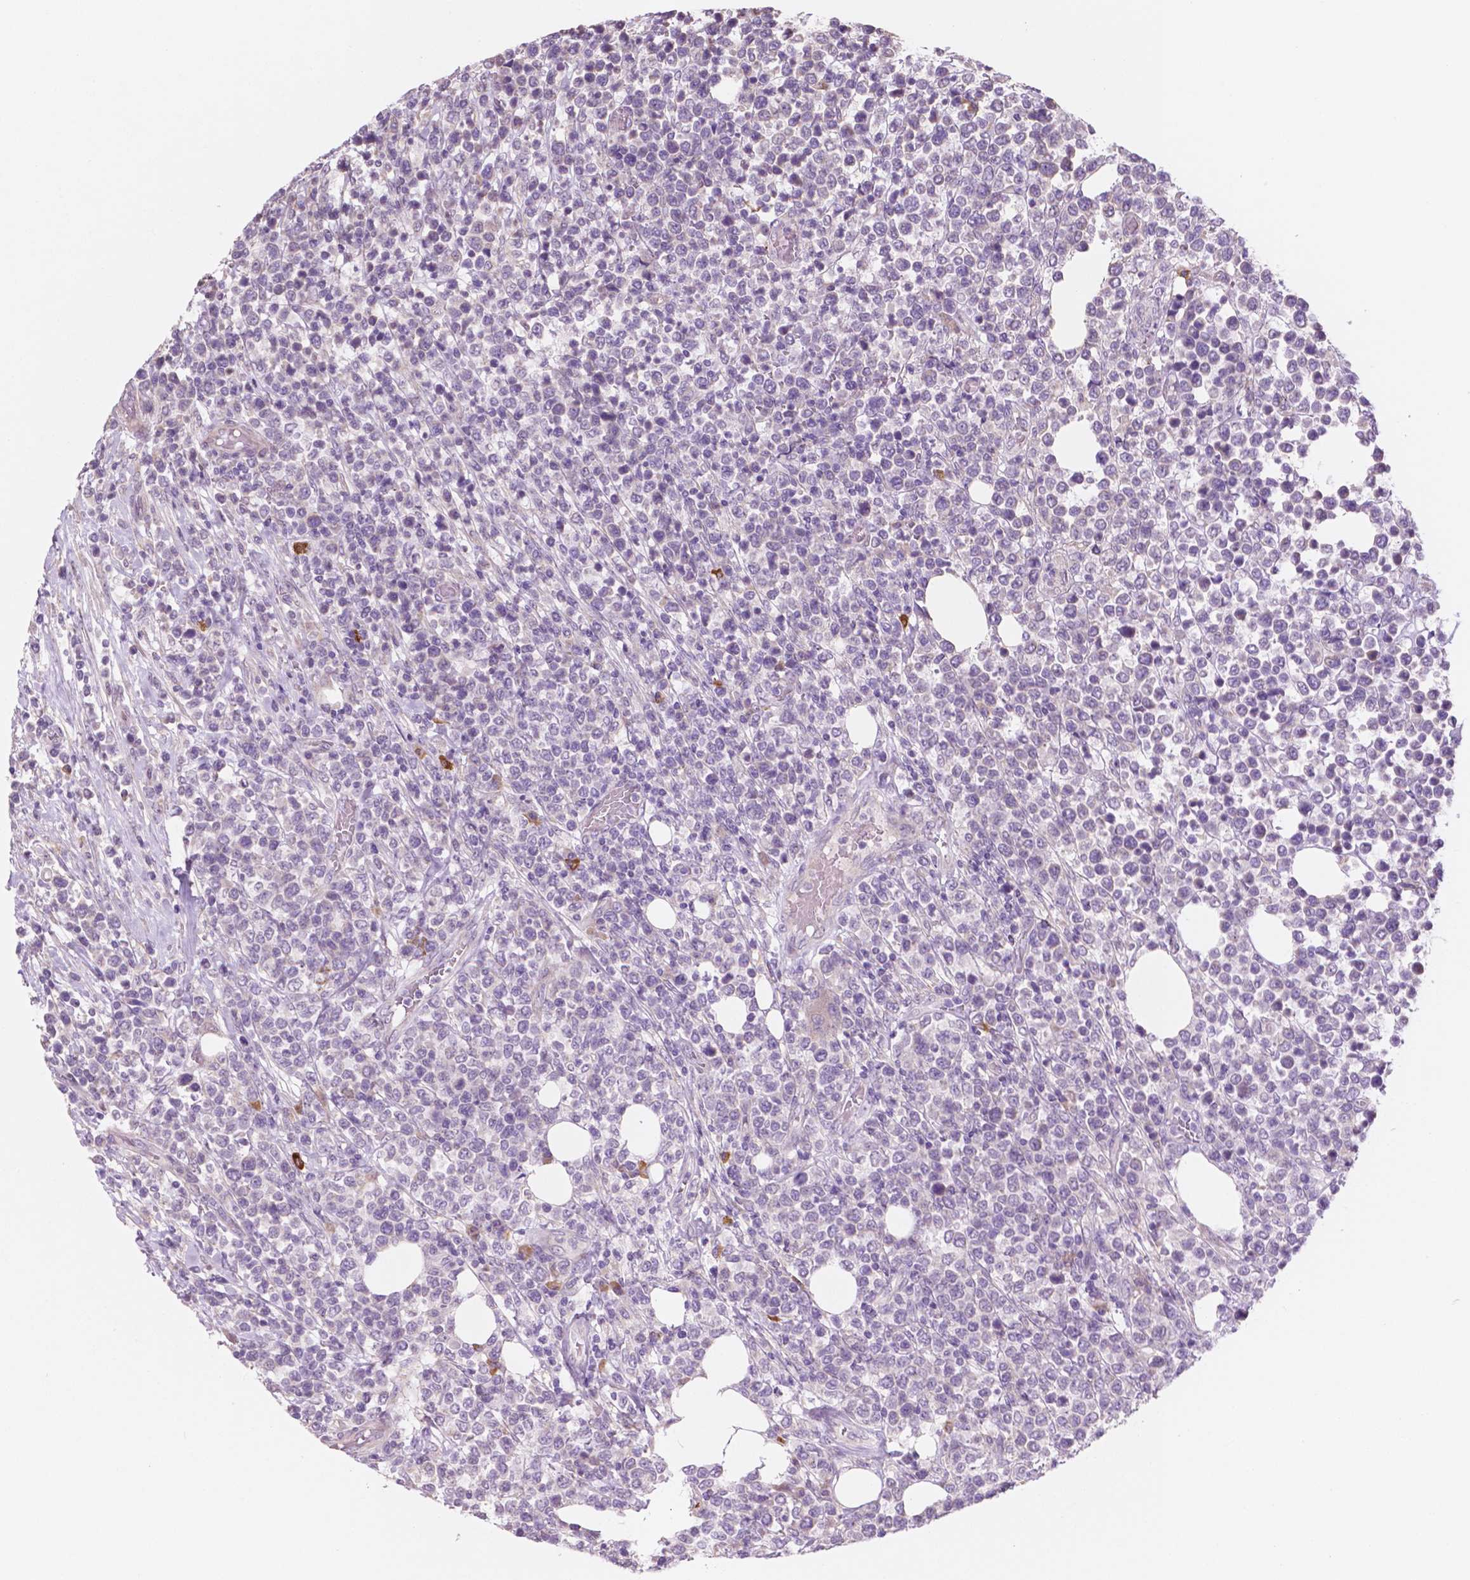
{"staining": {"intensity": "negative", "quantity": "none", "location": "none"}, "tissue": "lymphoma", "cell_type": "Tumor cells", "image_type": "cancer", "snomed": [{"axis": "morphology", "description": "Malignant lymphoma, non-Hodgkin's type, High grade"}, {"axis": "topography", "description": "Soft tissue"}], "caption": "Immunohistochemical staining of lymphoma demonstrates no significant staining in tumor cells.", "gene": "LRP1B", "patient": {"sex": "female", "age": 56}}